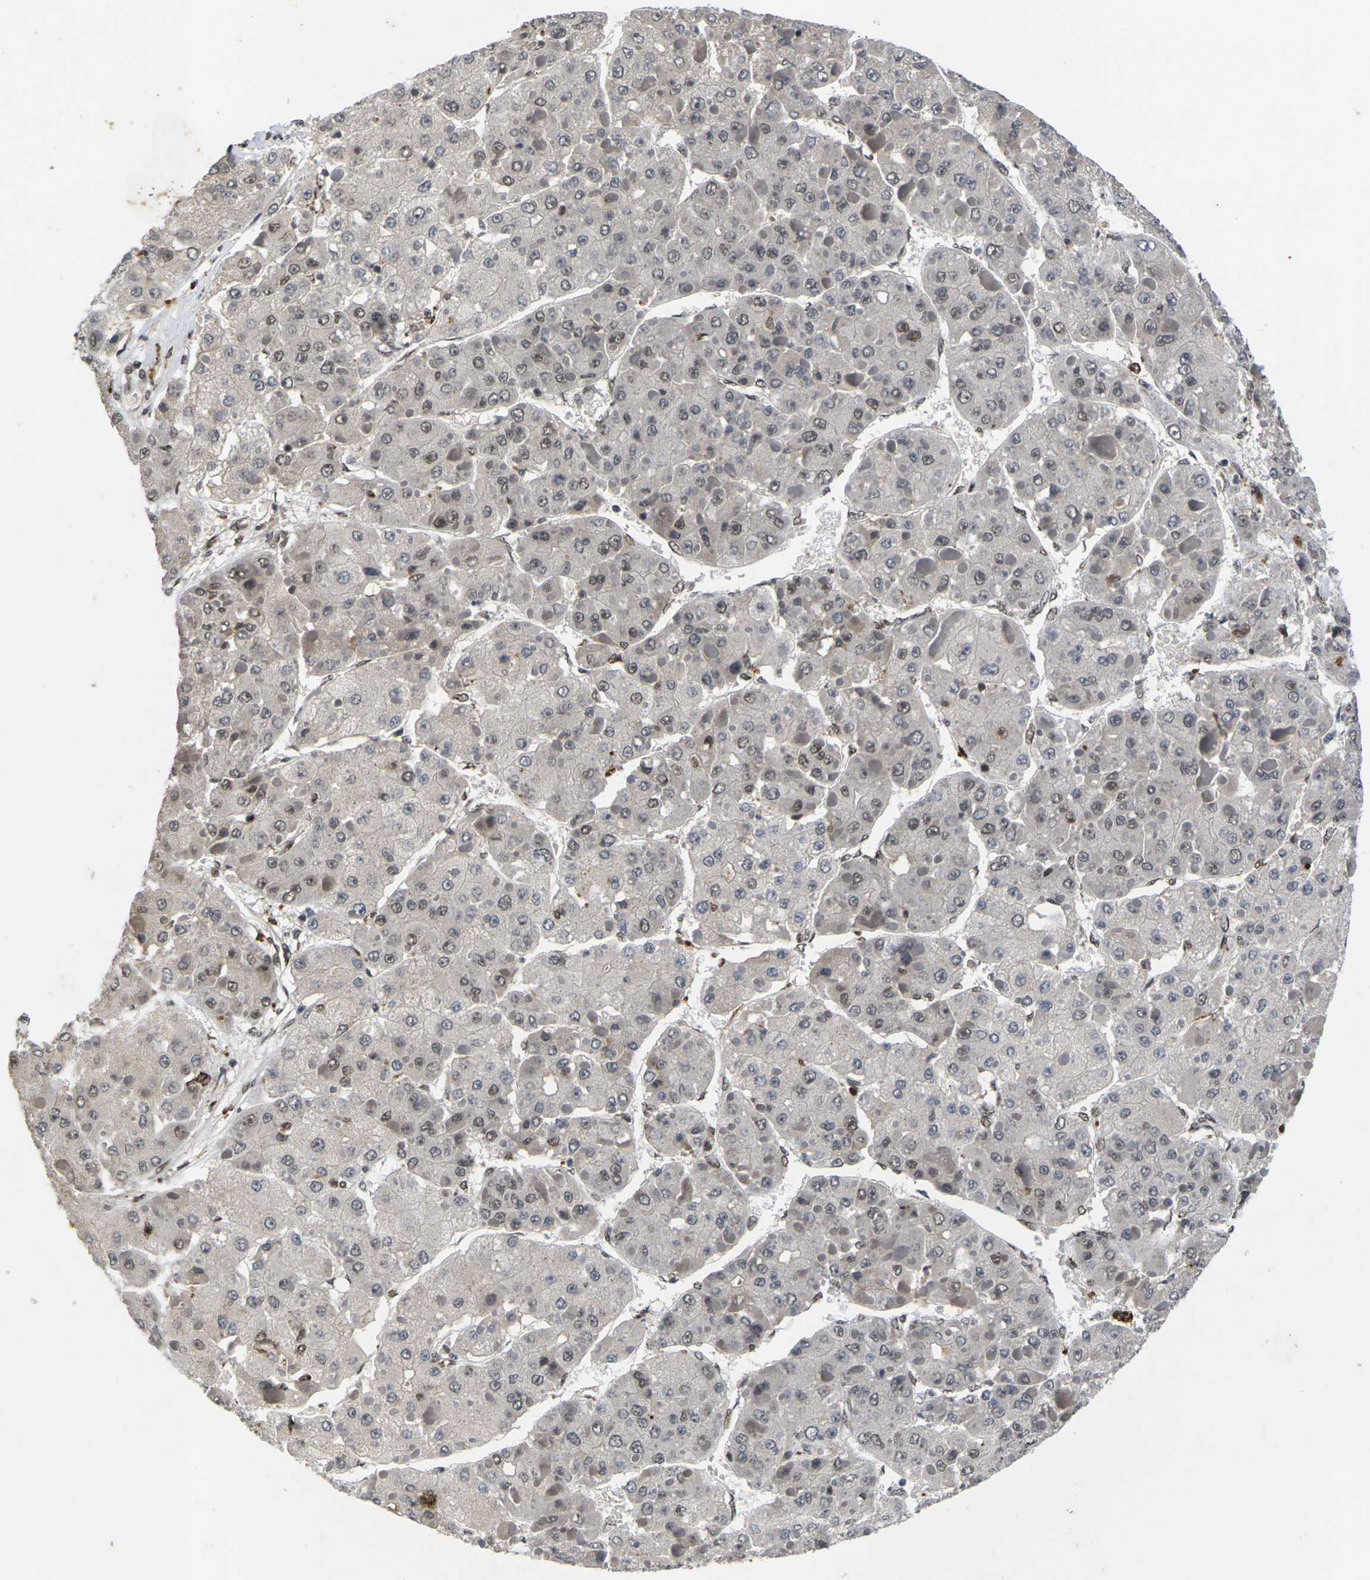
{"staining": {"intensity": "weak", "quantity": "25%-75%", "location": "nuclear"}, "tissue": "liver cancer", "cell_type": "Tumor cells", "image_type": "cancer", "snomed": [{"axis": "morphology", "description": "Carcinoma, Hepatocellular, NOS"}, {"axis": "topography", "description": "Liver"}], "caption": "Protein staining by IHC demonstrates weak nuclear staining in approximately 25%-75% of tumor cells in liver hepatocellular carcinoma.", "gene": "GTF2E1", "patient": {"sex": "female", "age": 73}}